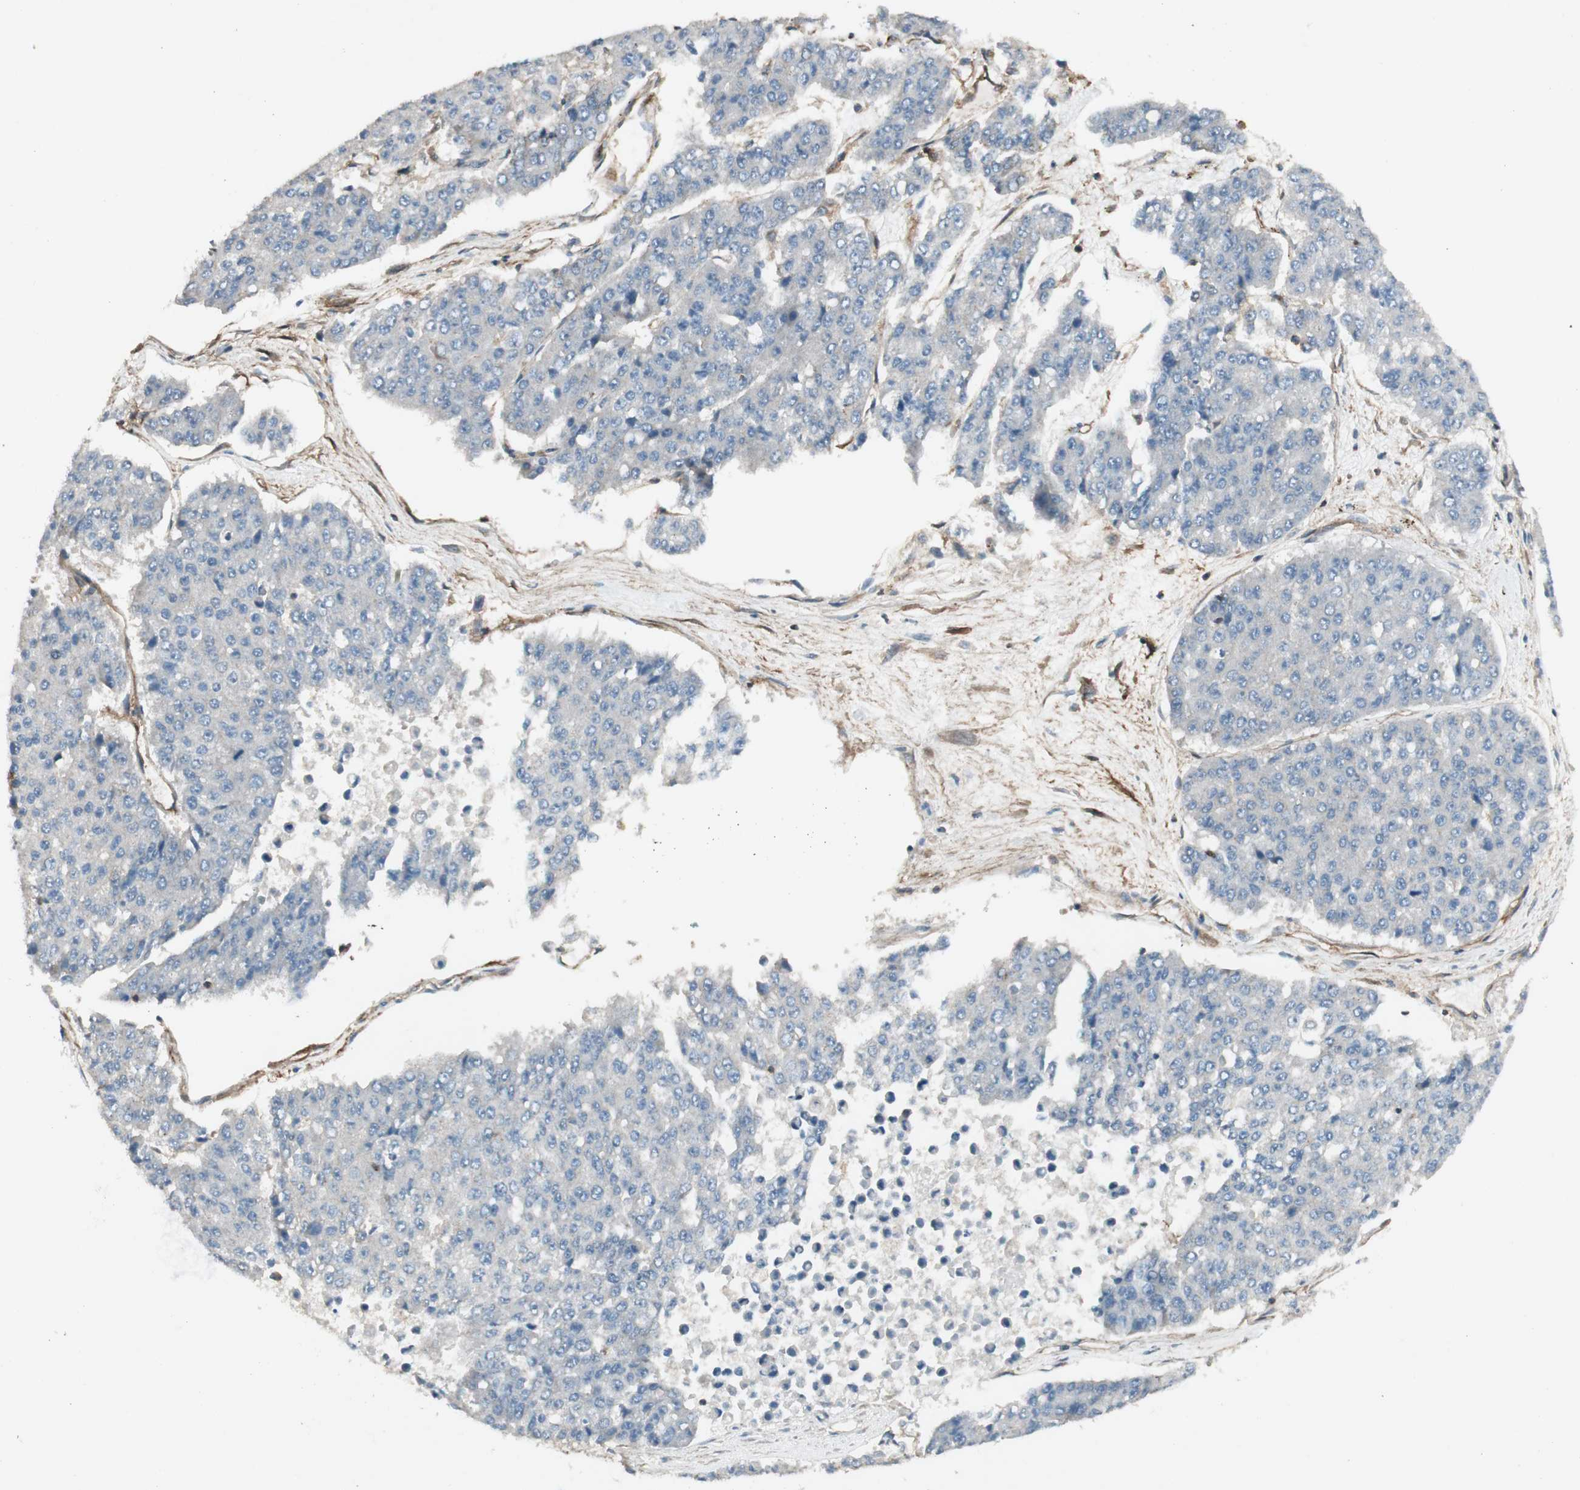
{"staining": {"intensity": "negative", "quantity": "none", "location": "none"}, "tissue": "pancreatic cancer", "cell_type": "Tumor cells", "image_type": "cancer", "snomed": [{"axis": "morphology", "description": "Adenocarcinoma, NOS"}, {"axis": "topography", "description": "Pancreas"}], "caption": "Protein analysis of pancreatic cancer (adenocarcinoma) demonstrates no significant positivity in tumor cells.", "gene": "BTN3A3", "patient": {"sex": "male", "age": 50}}